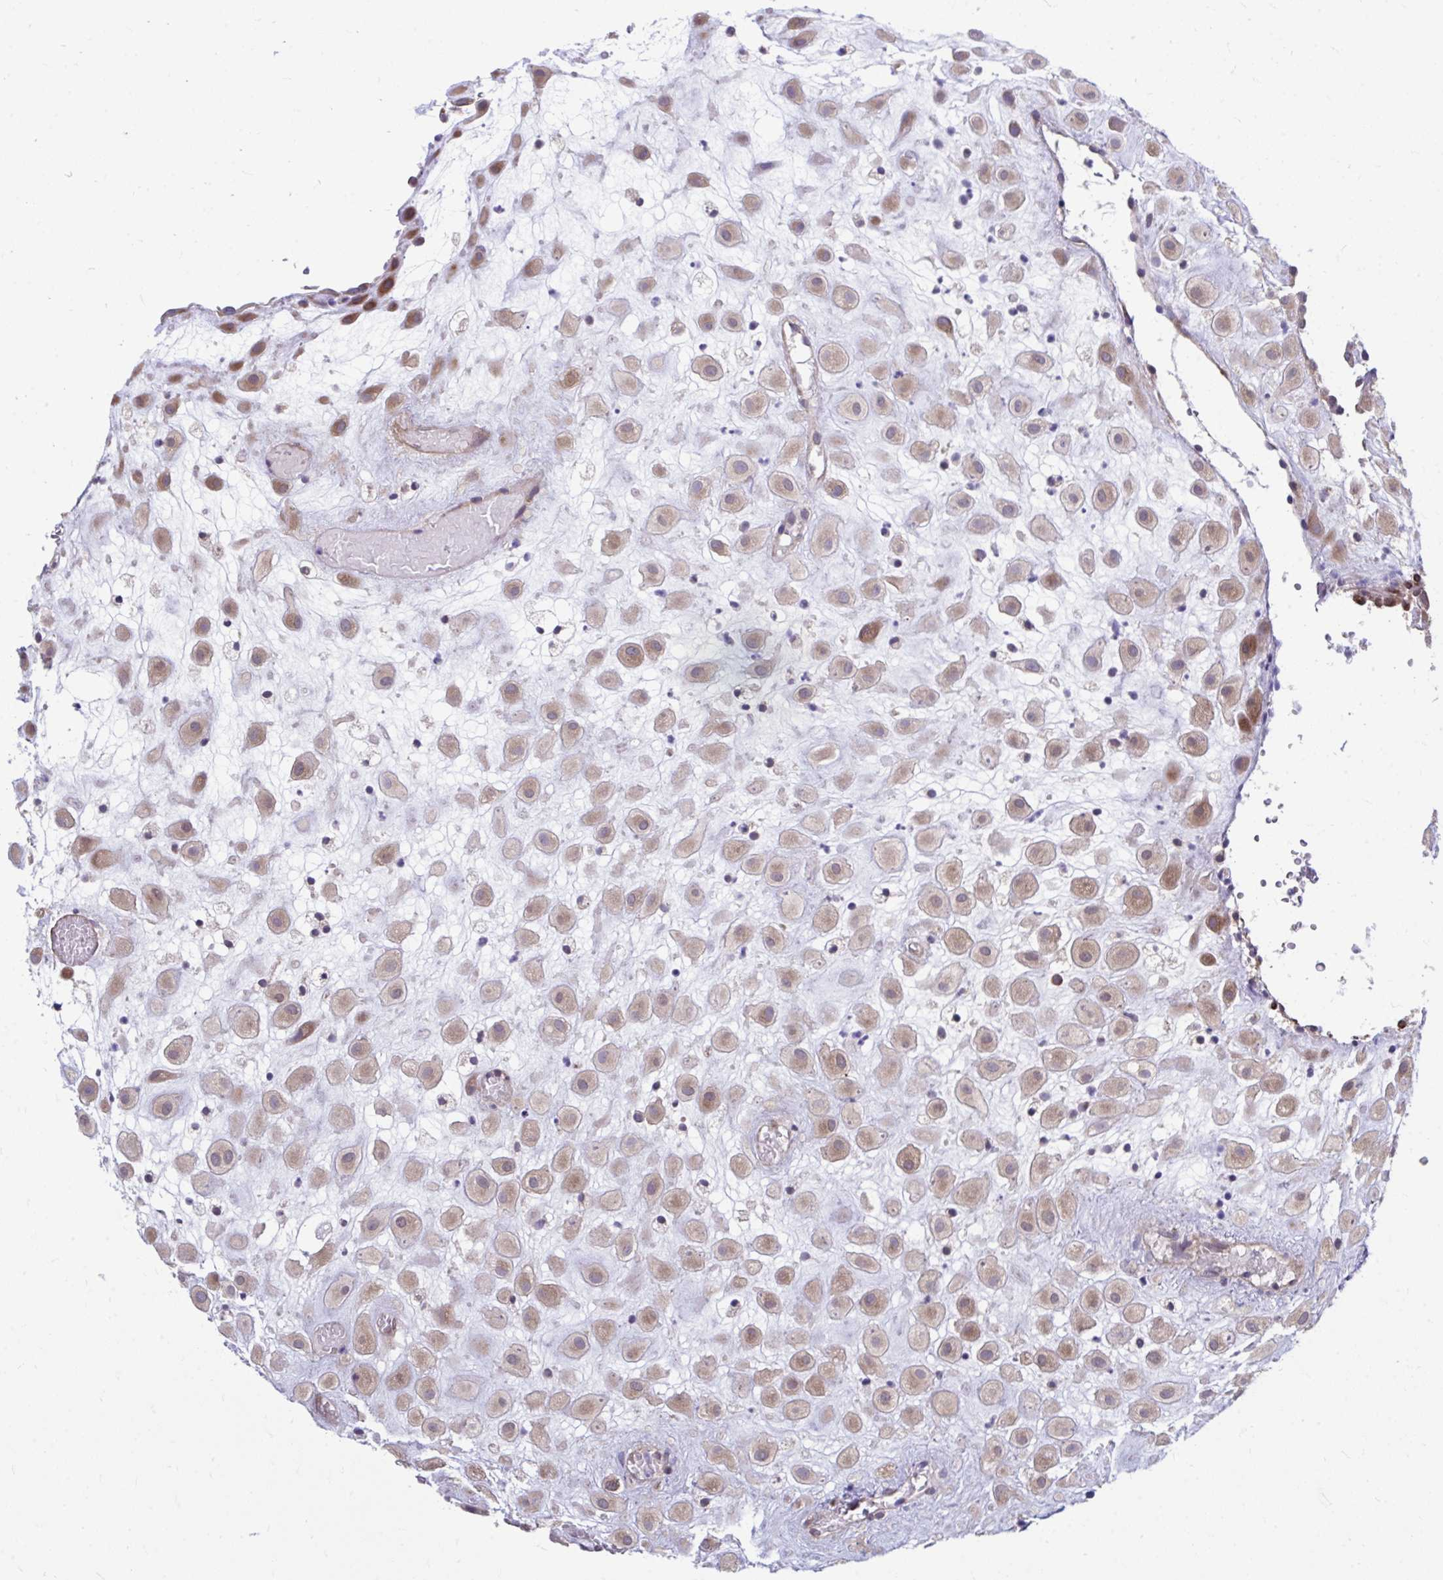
{"staining": {"intensity": "weak", "quantity": ">75%", "location": "cytoplasmic/membranous"}, "tissue": "placenta", "cell_type": "Decidual cells", "image_type": "normal", "snomed": [{"axis": "morphology", "description": "Normal tissue, NOS"}, {"axis": "topography", "description": "Placenta"}], "caption": "Weak cytoplasmic/membranous positivity is appreciated in approximately >75% of decidual cells in benign placenta. Immunohistochemistry stains the protein of interest in brown and the nuclei are stained blue.", "gene": "SELENON", "patient": {"sex": "female", "age": 24}}